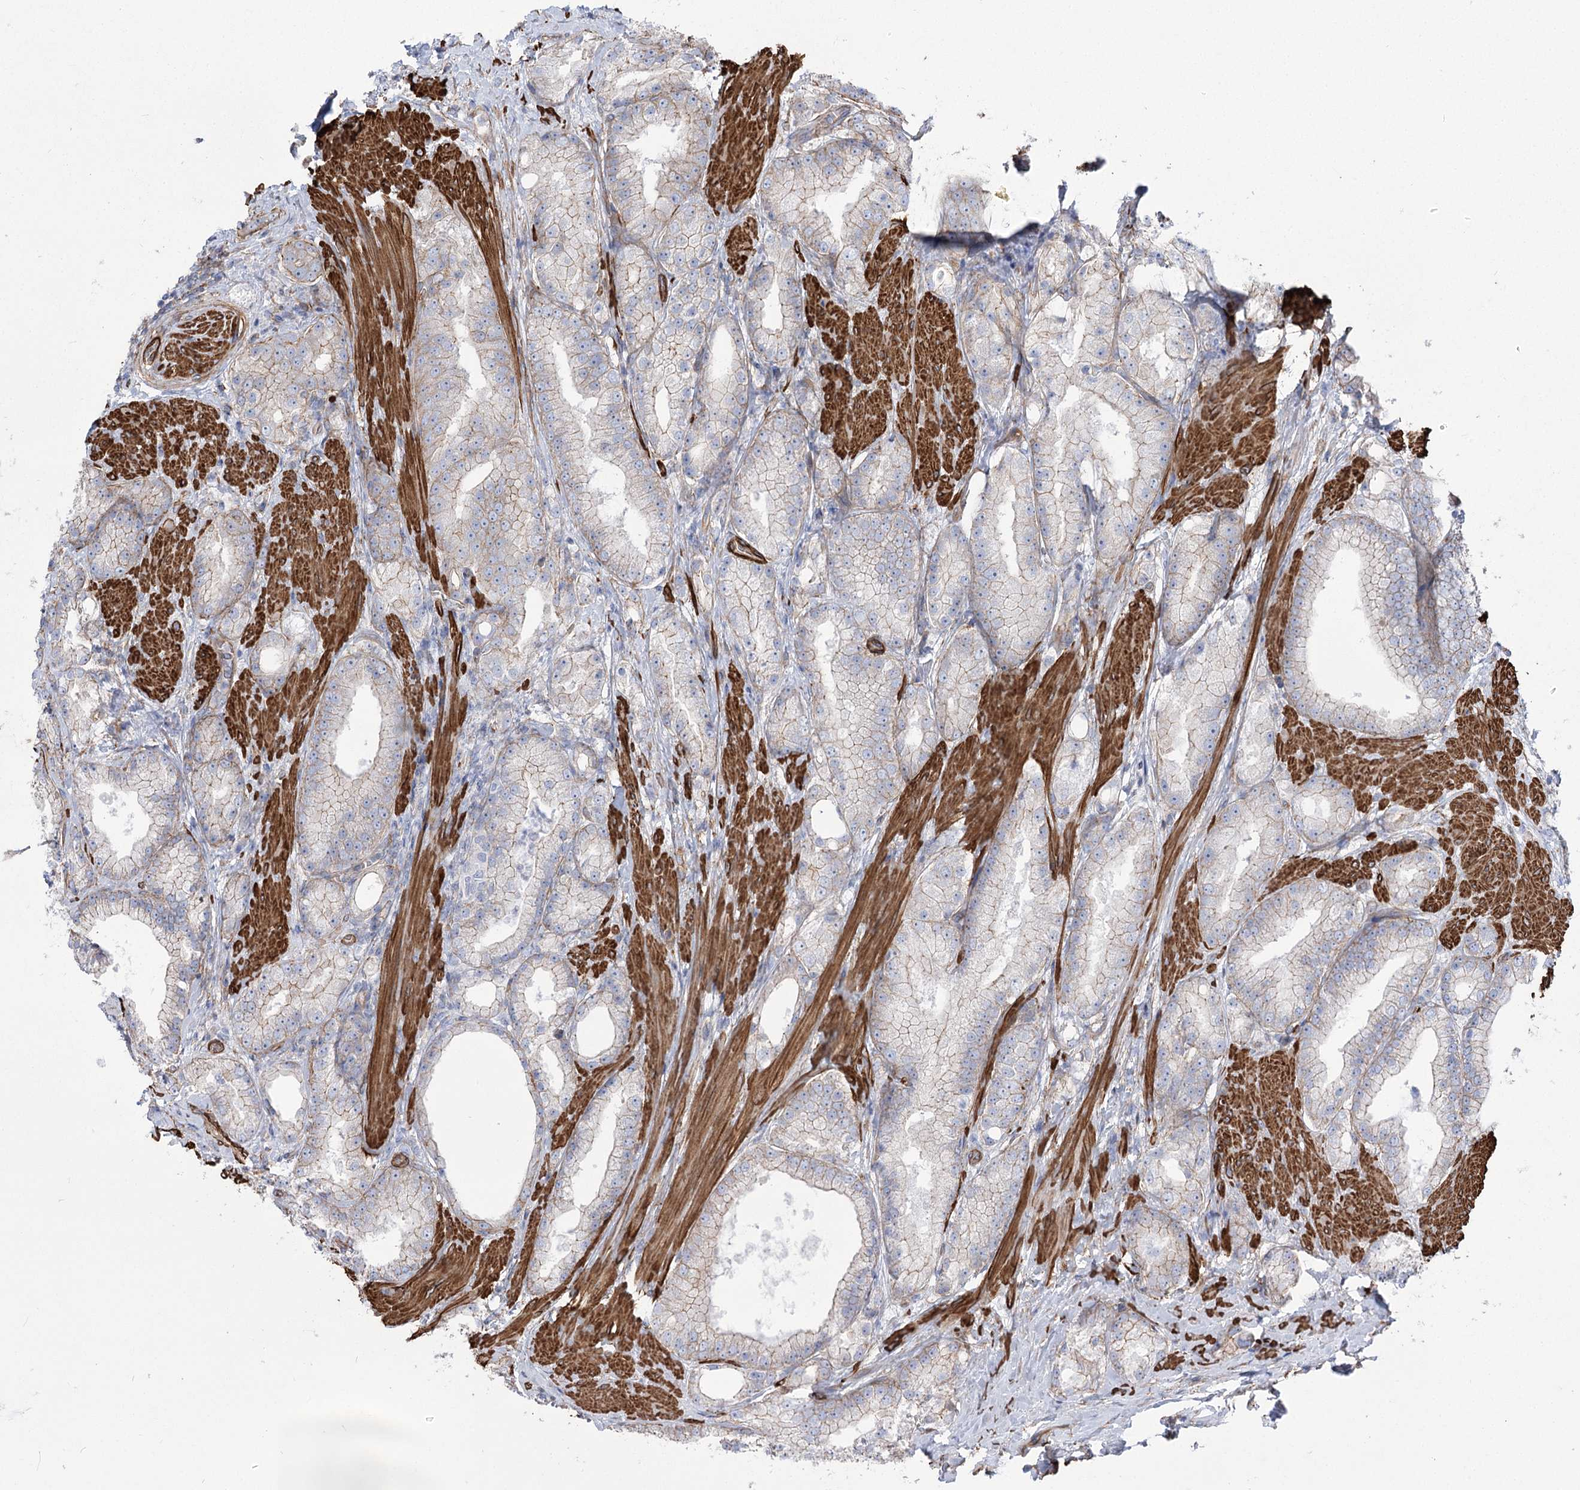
{"staining": {"intensity": "weak", "quantity": "25%-75%", "location": "cytoplasmic/membranous"}, "tissue": "prostate cancer", "cell_type": "Tumor cells", "image_type": "cancer", "snomed": [{"axis": "morphology", "description": "Adenocarcinoma, Low grade"}, {"axis": "topography", "description": "Prostate"}], "caption": "DAB (3,3'-diaminobenzidine) immunohistochemical staining of low-grade adenocarcinoma (prostate) shows weak cytoplasmic/membranous protein staining in approximately 25%-75% of tumor cells.", "gene": "PLEKHA5", "patient": {"sex": "male", "age": 67}}